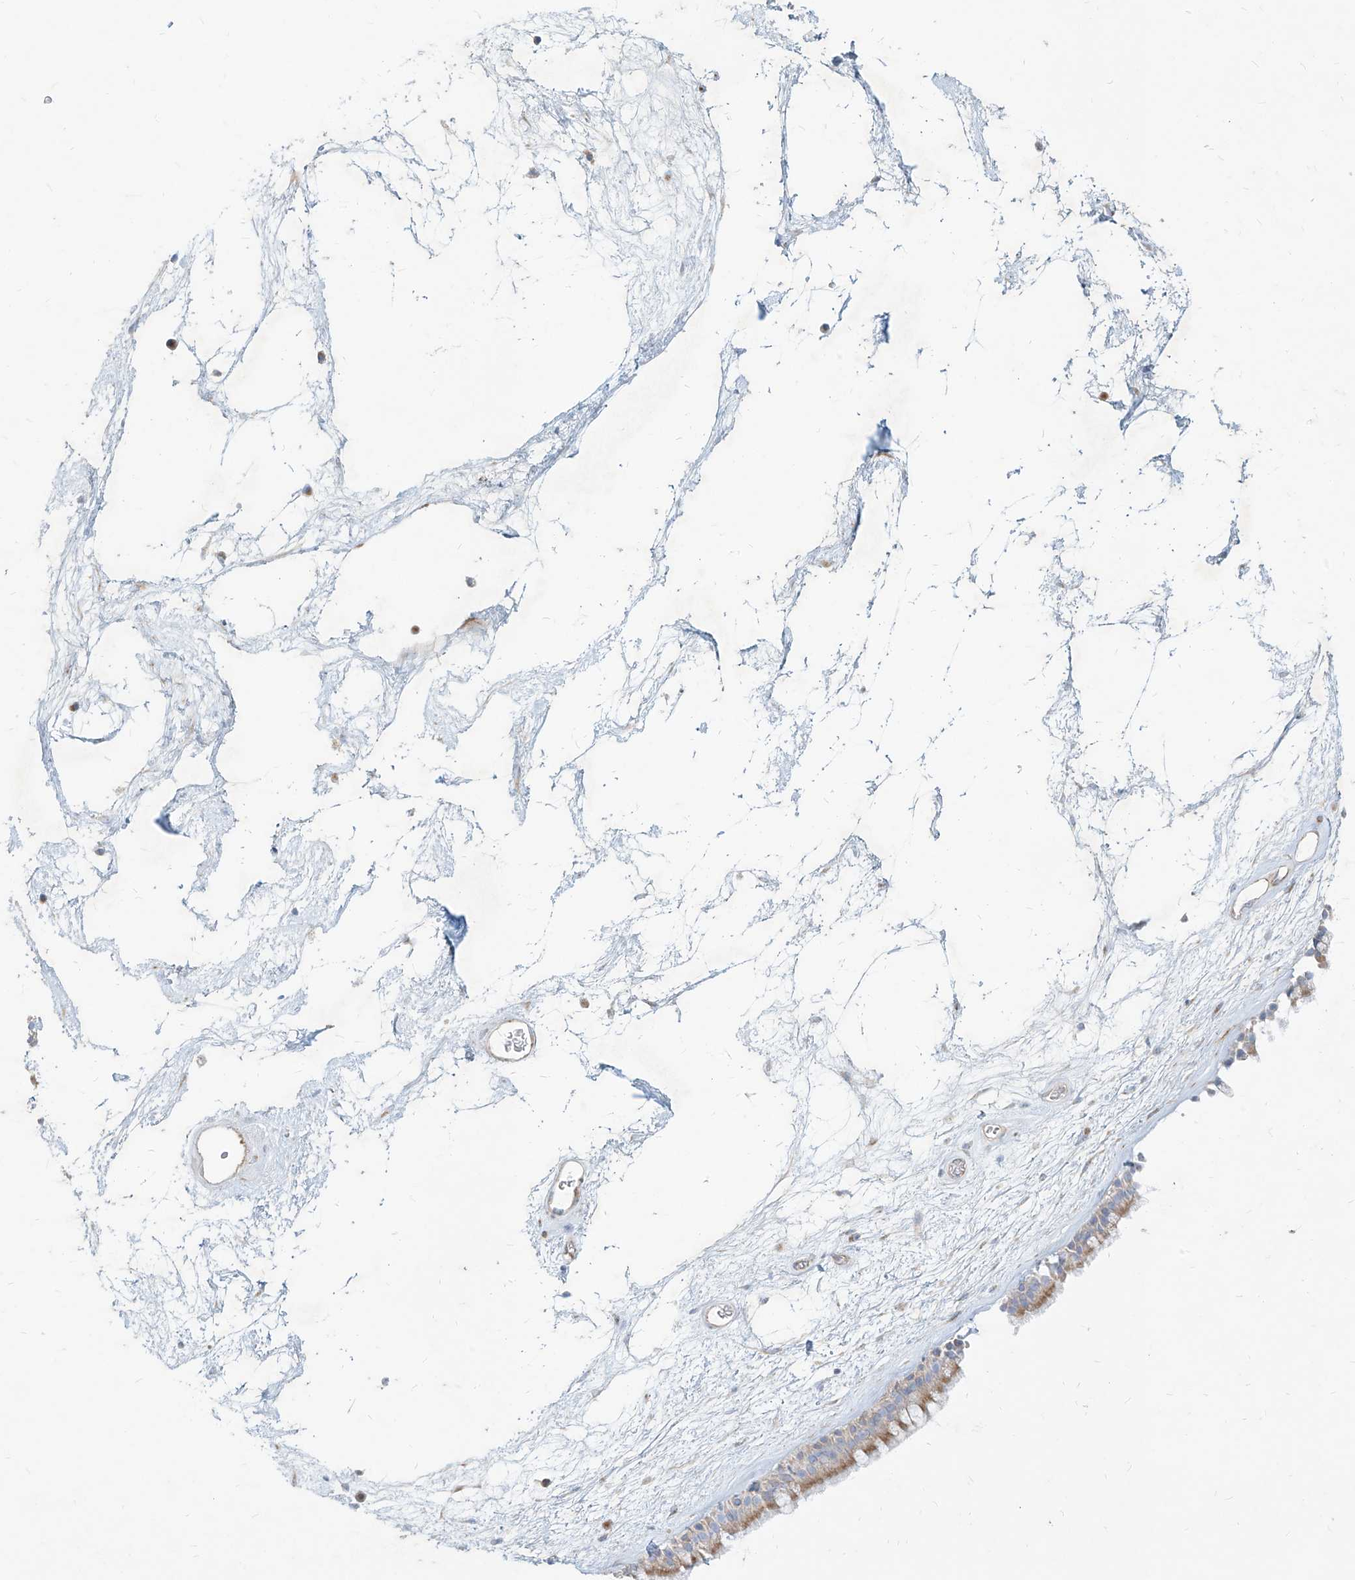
{"staining": {"intensity": "weak", "quantity": "25%-75%", "location": "cytoplasmic/membranous"}, "tissue": "nasopharynx", "cell_type": "Respiratory epithelial cells", "image_type": "normal", "snomed": [{"axis": "morphology", "description": "Normal tissue, NOS"}, {"axis": "morphology", "description": "Inflammation, NOS"}, {"axis": "topography", "description": "Nasopharynx"}], "caption": "The image displays a brown stain indicating the presence of a protein in the cytoplasmic/membranous of respiratory epithelial cells in nasopharynx.", "gene": "MTX2", "patient": {"sex": "male", "age": 48}}